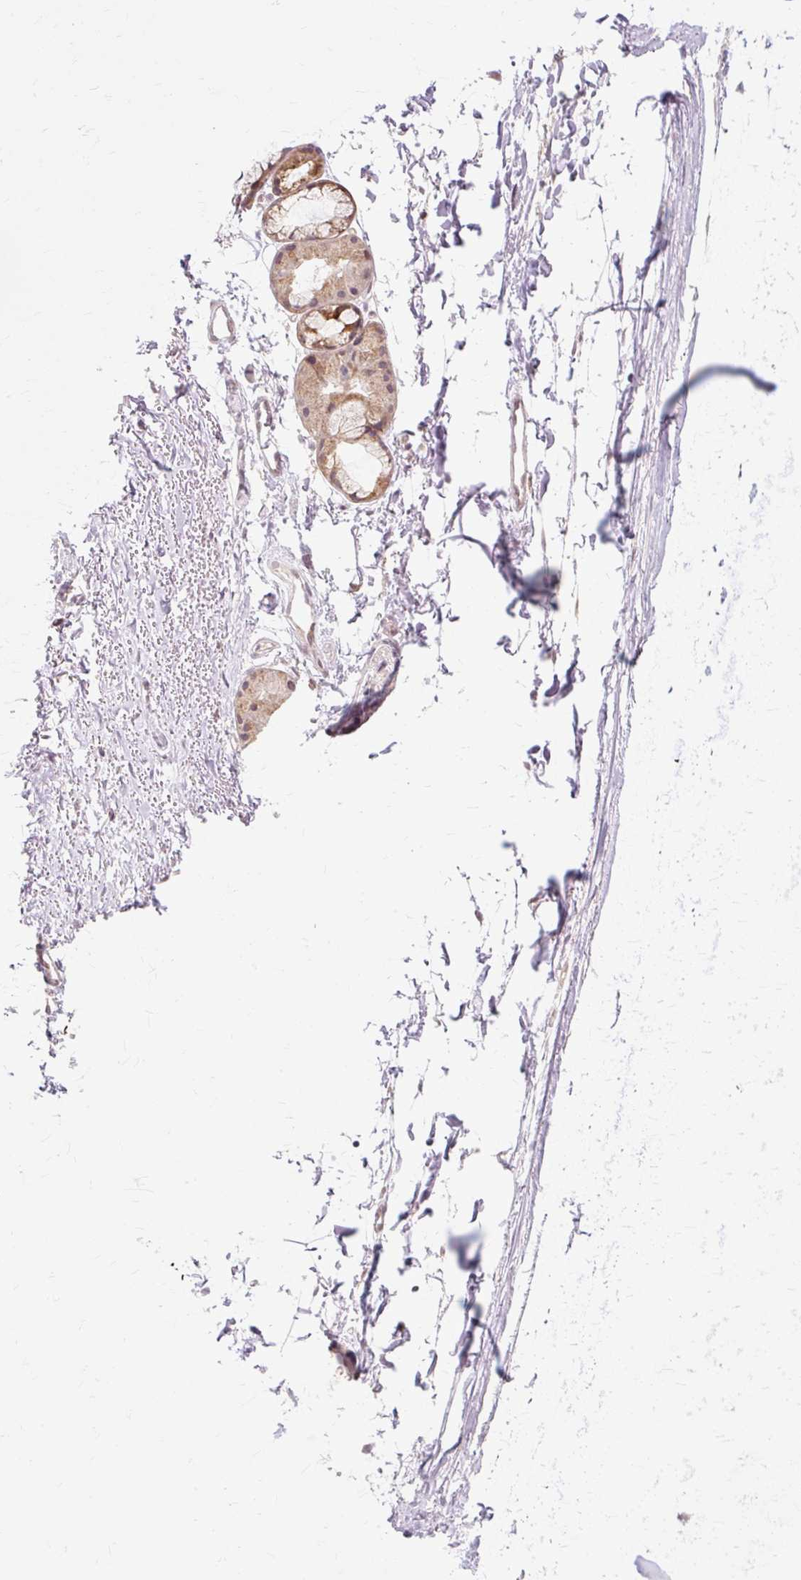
{"staining": {"intensity": "negative", "quantity": "none", "location": "none"}, "tissue": "adipose tissue", "cell_type": "Adipocytes", "image_type": "normal", "snomed": [{"axis": "morphology", "description": "Normal tissue, NOS"}, {"axis": "topography", "description": "Cartilage tissue"}, {"axis": "topography", "description": "Nasopharynx"}], "caption": "The image demonstrates no significant expression in adipocytes of adipose tissue. The staining is performed using DAB brown chromogen with nuclei counter-stained in using hematoxylin.", "gene": "GEMIN2", "patient": {"sex": "male", "age": 56}}